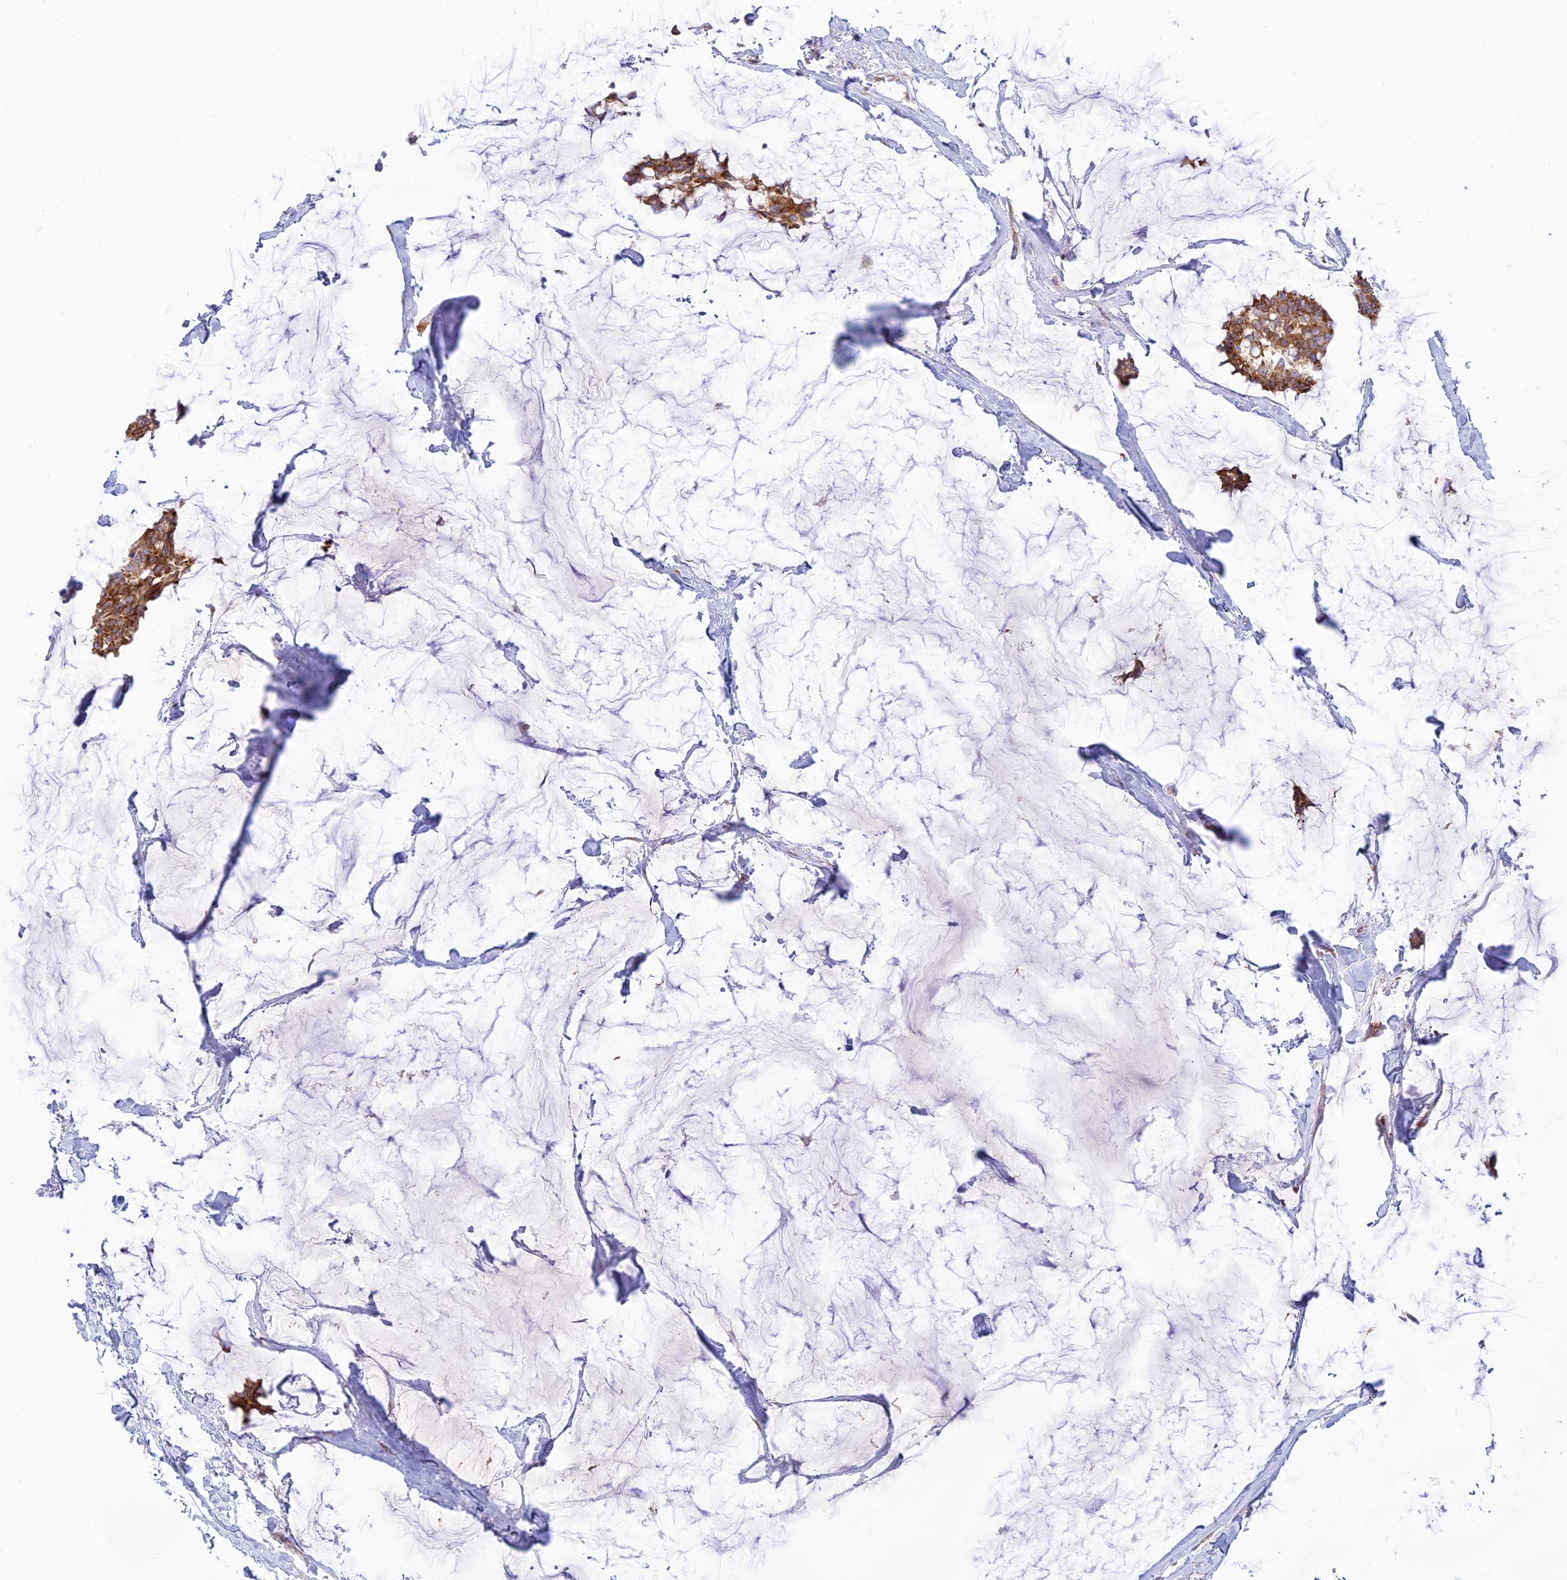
{"staining": {"intensity": "moderate", "quantity": ">75%", "location": "cytoplasmic/membranous"}, "tissue": "breast cancer", "cell_type": "Tumor cells", "image_type": "cancer", "snomed": [{"axis": "morphology", "description": "Duct carcinoma"}, {"axis": "topography", "description": "Breast"}], "caption": "Immunohistochemical staining of intraductal carcinoma (breast) demonstrates medium levels of moderate cytoplasmic/membranous staining in about >75% of tumor cells.", "gene": "PIMREG", "patient": {"sex": "female", "age": 93}}